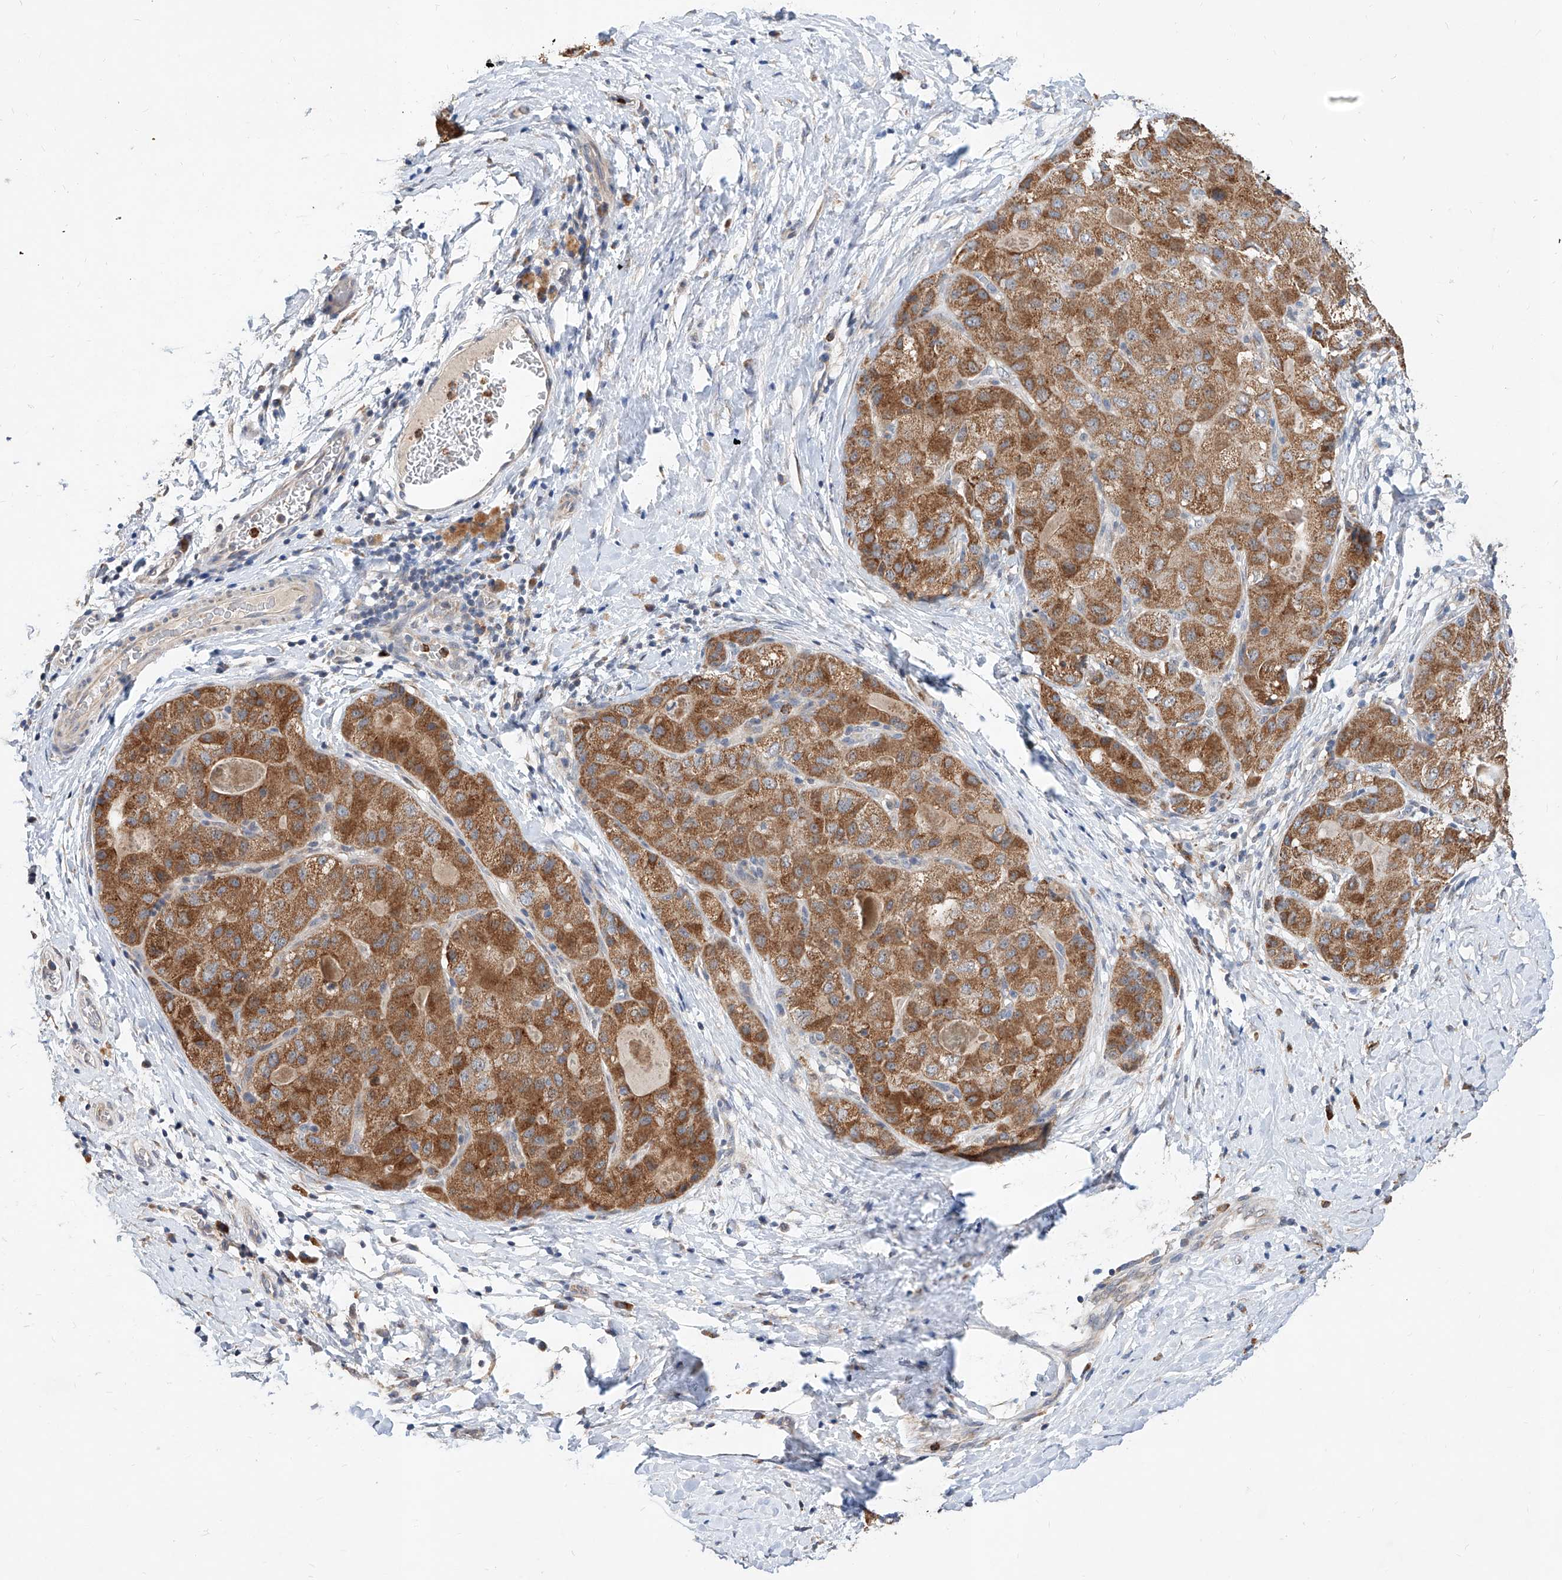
{"staining": {"intensity": "moderate", "quantity": ">75%", "location": "cytoplasmic/membranous"}, "tissue": "liver cancer", "cell_type": "Tumor cells", "image_type": "cancer", "snomed": [{"axis": "morphology", "description": "Carcinoma, Hepatocellular, NOS"}, {"axis": "topography", "description": "Liver"}], "caption": "Immunohistochemistry (IHC) (DAB (3,3'-diaminobenzidine)) staining of liver hepatocellular carcinoma exhibits moderate cytoplasmic/membranous protein staining in about >75% of tumor cells. The staining was performed using DAB (3,3'-diaminobenzidine) to visualize the protein expression in brown, while the nuclei were stained in blue with hematoxylin (Magnification: 20x).", "gene": "MFSD4B", "patient": {"sex": "male", "age": 80}}